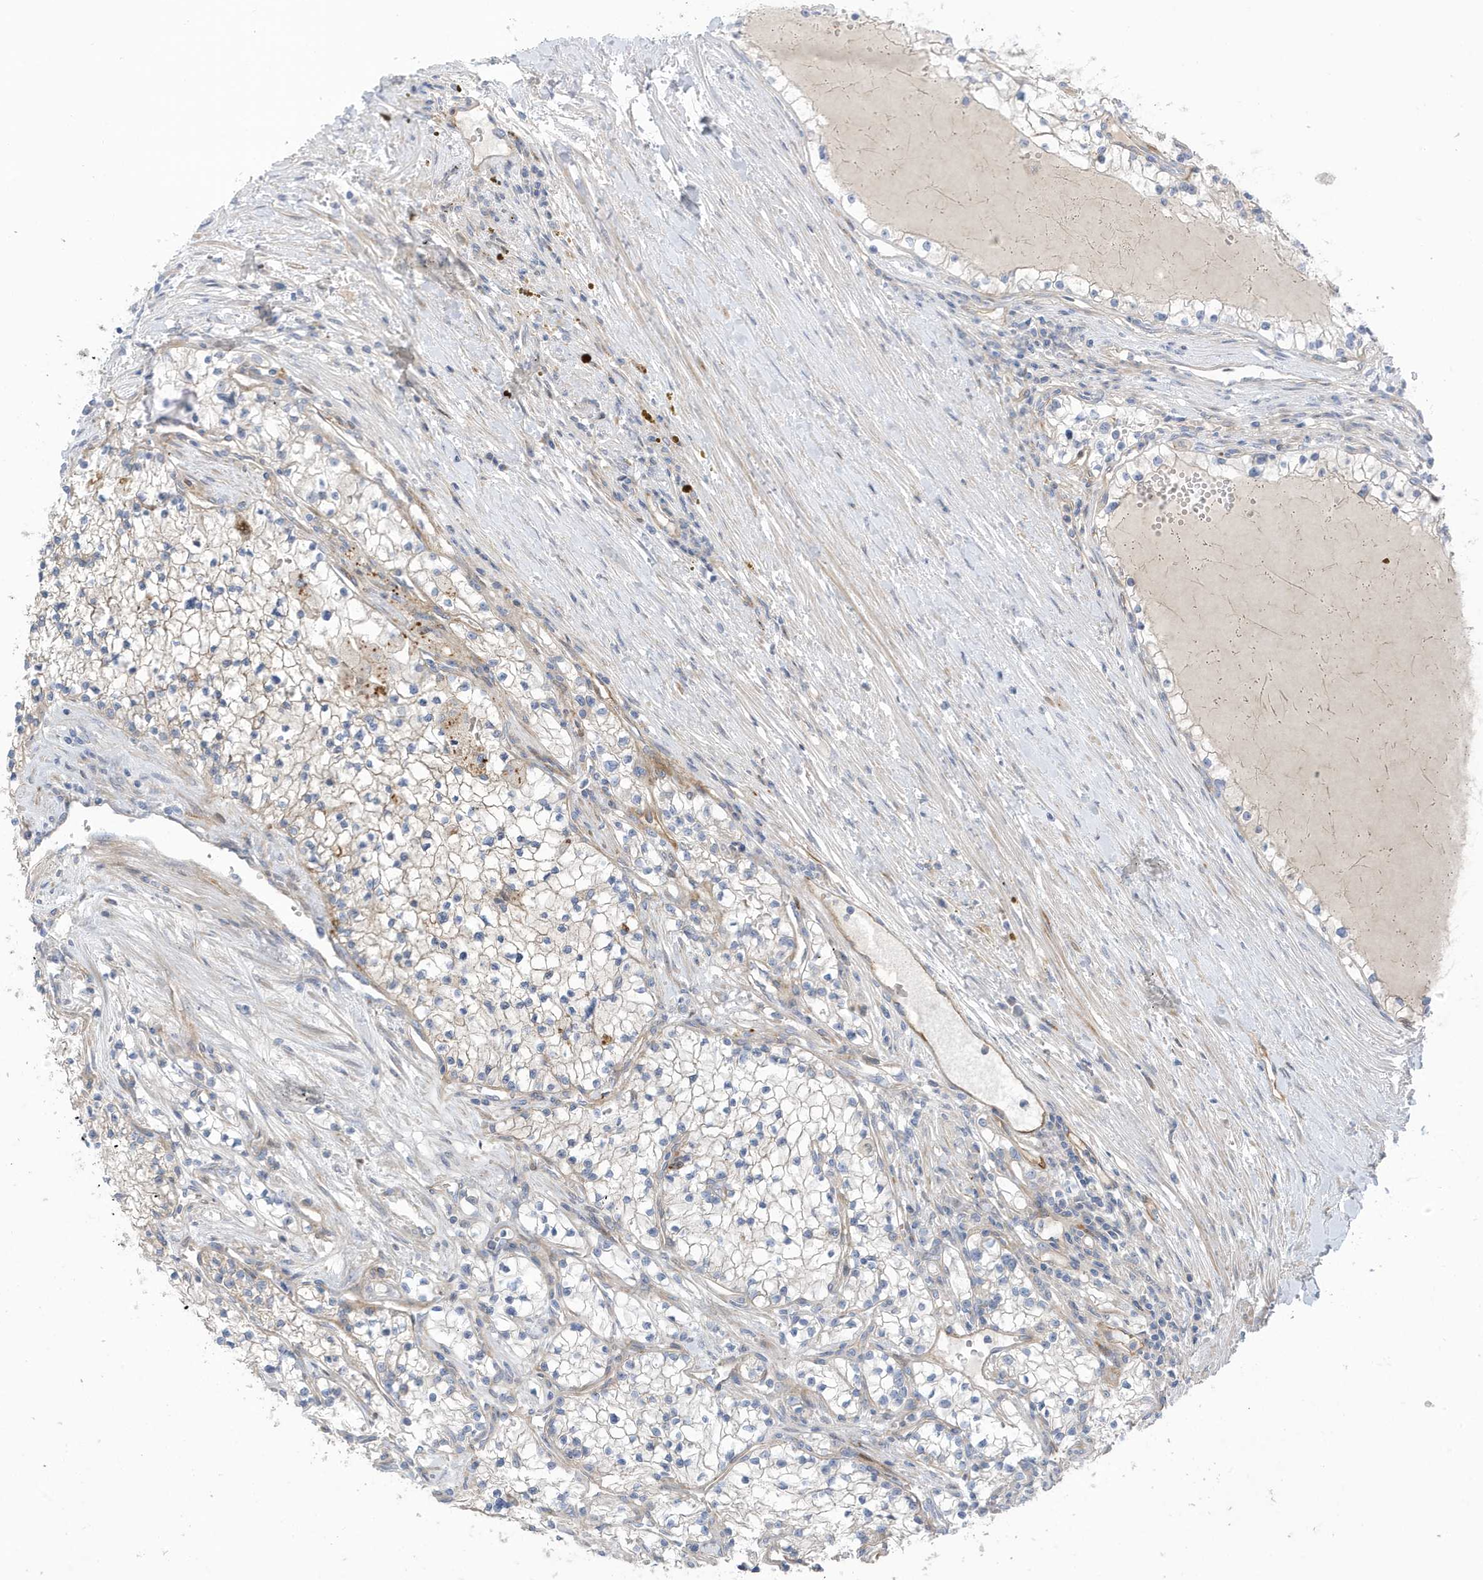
{"staining": {"intensity": "negative", "quantity": "none", "location": "none"}, "tissue": "renal cancer", "cell_type": "Tumor cells", "image_type": "cancer", "snomed": [{"axis": "morphology", "description": "Normal tissue, NOS"}, {"axis": "morphology", "description": "Adenocarcinoma, NOS"}, {"axis": "topography", "description": "Kidney"}], "caption": "Tumor cells show no significant expression in renal cancer (adenocarcinoma).", "gene": "ATP13A5", "patient": {"sex": "male", "age": 68}}